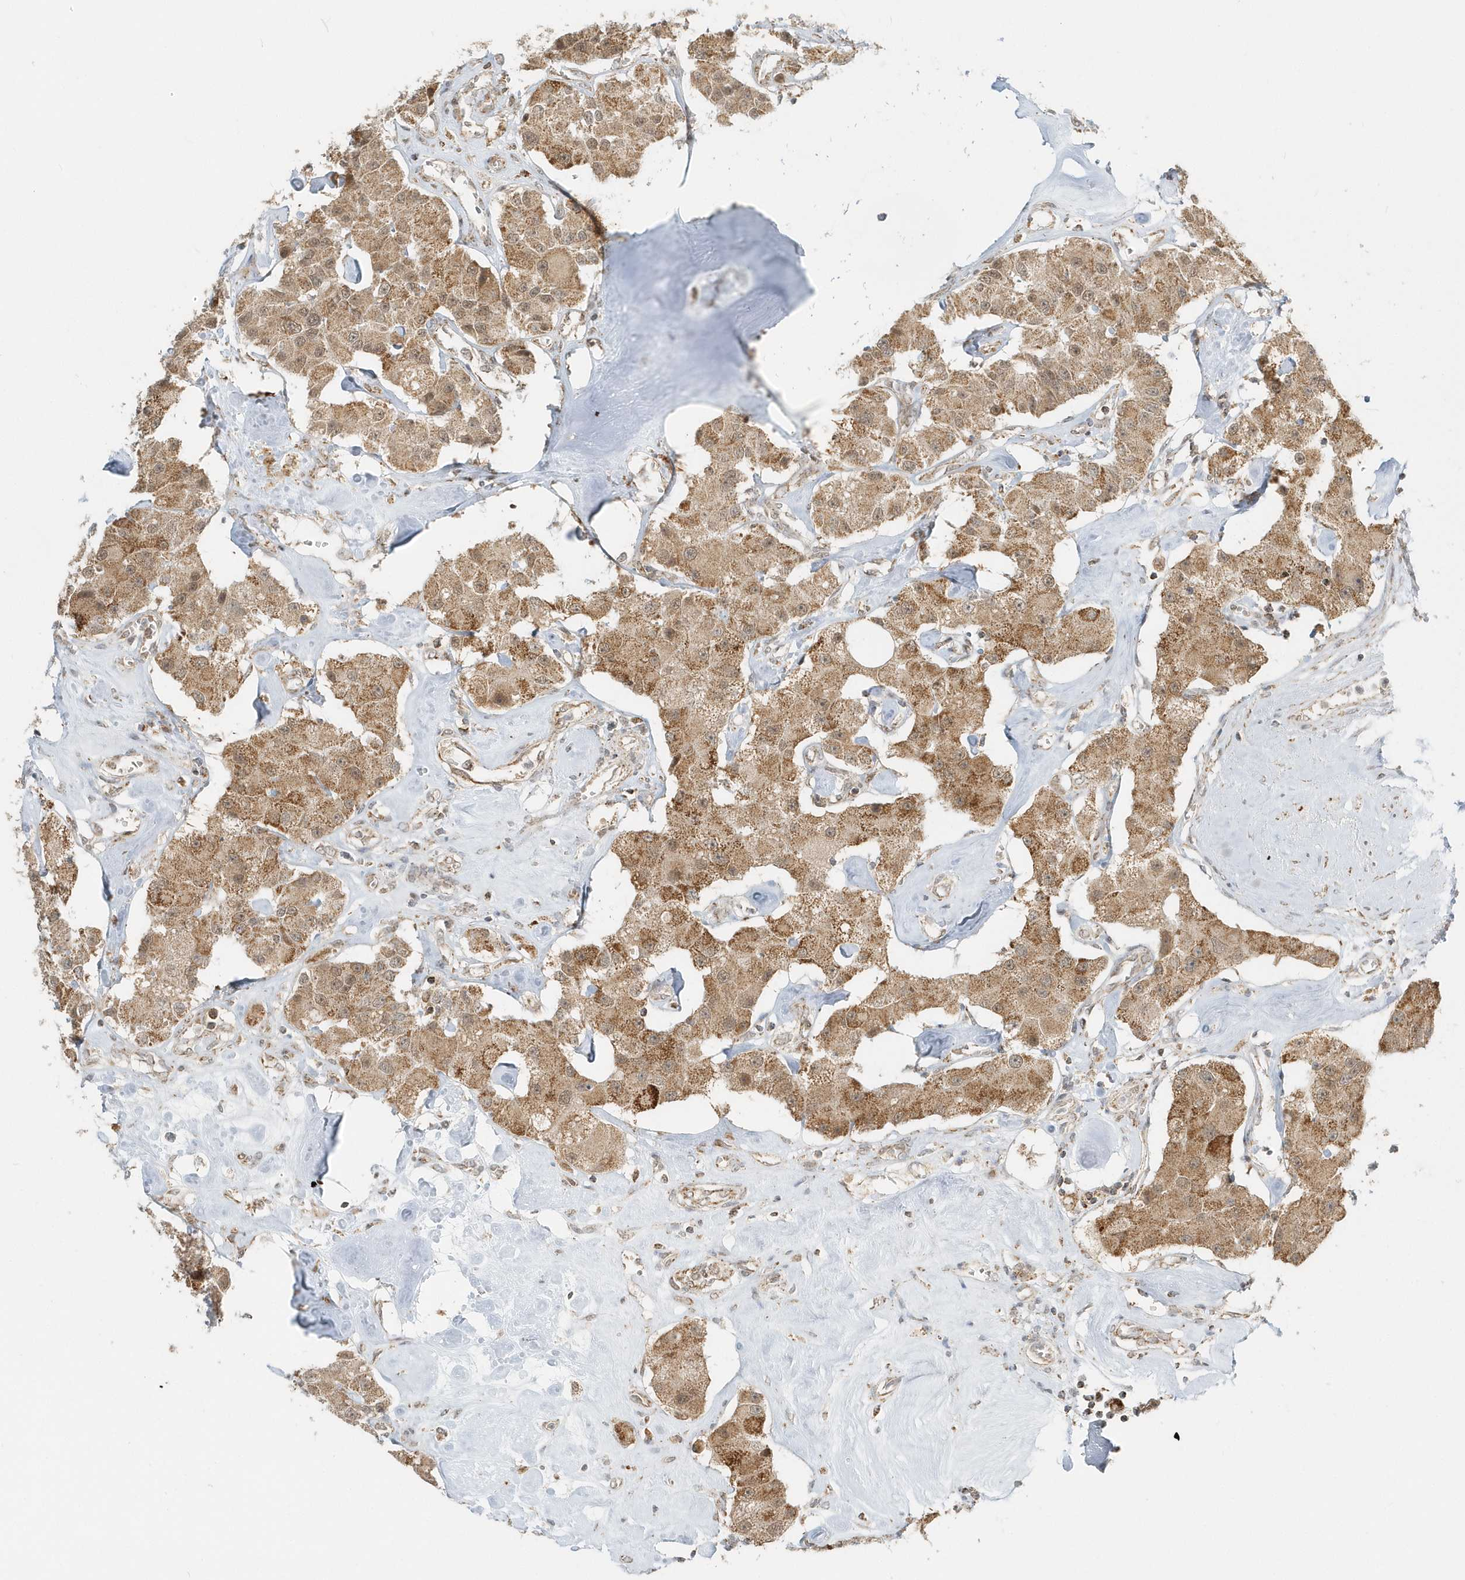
{"staining": {"intensity": "moderate", "quantity": ">75%", "location": "cytoplasmic/membranous,nuclear"}, "tissue": "carcinoid", "cell_type": "Tumor cells", "image_type": "cancer", "snomed": [{"axis": "morphology", "description": "Carcinoid, malignant, NOS"}, {"axis": "topography", "description": "Pancreas"}], "caption": "IHC image of carcinoid (malignant) stained for a protein (brown), which shows medium levels of moderate cytoplasmic/membranous and nuclear expression in approximately >75% of tumor cells.", "gene": "PSMD6", "patient": {"sex": "male", "age": 41}}